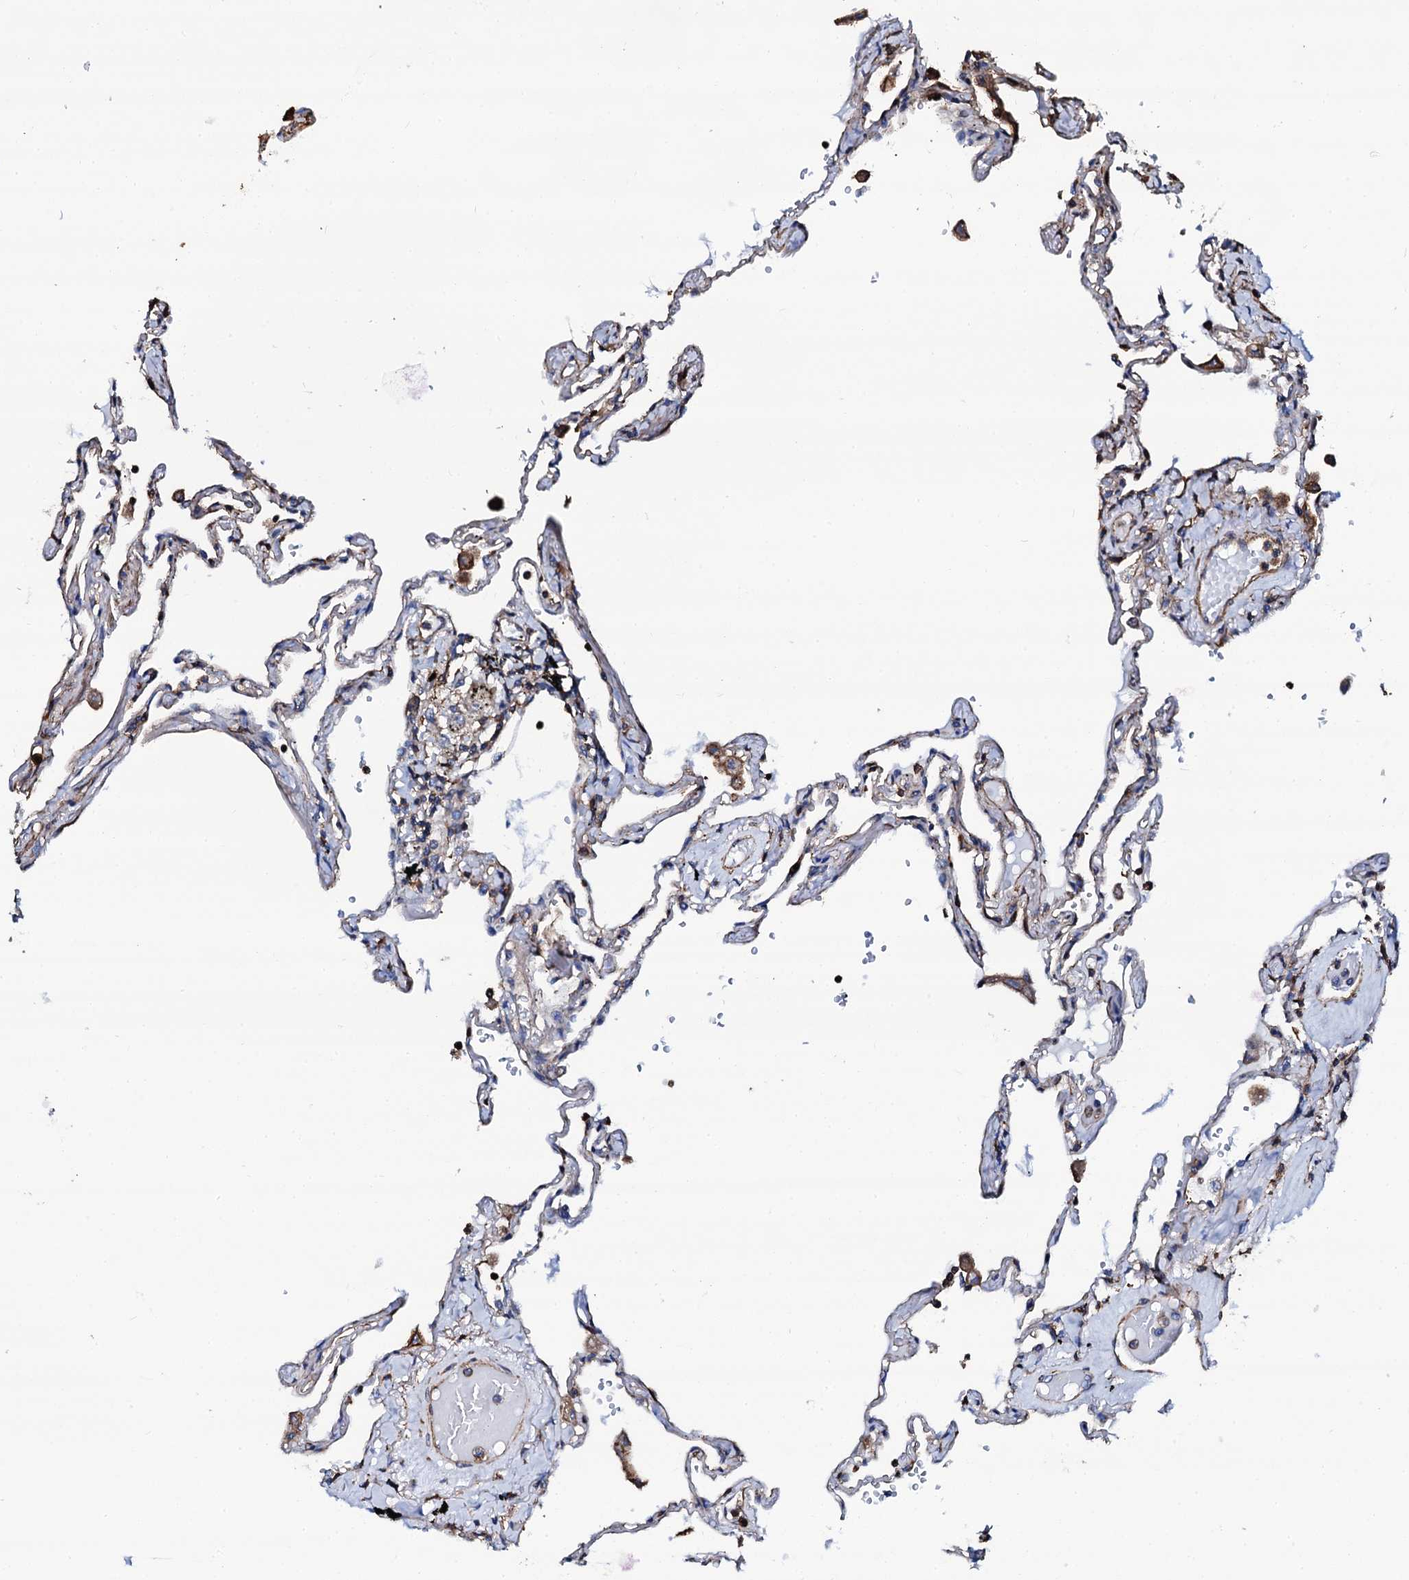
{"staining": {"intensity": "weak", "quantity": "<25%", "location": "cytoplasmic/membranous"}, "tissue": "lung", "cell_type": "Alveolar cells", "image_type": "normal", "snomed": [{"axis": "morphology", "description": "Normal tissue, NOS"}, {"axis": "topography", "description": "Lung"}], "caption": "Alveolar cells are negative for protein expression in normal human lung.", "gene": "INTS10", "patient": {"sex": "female", "age": 67}}